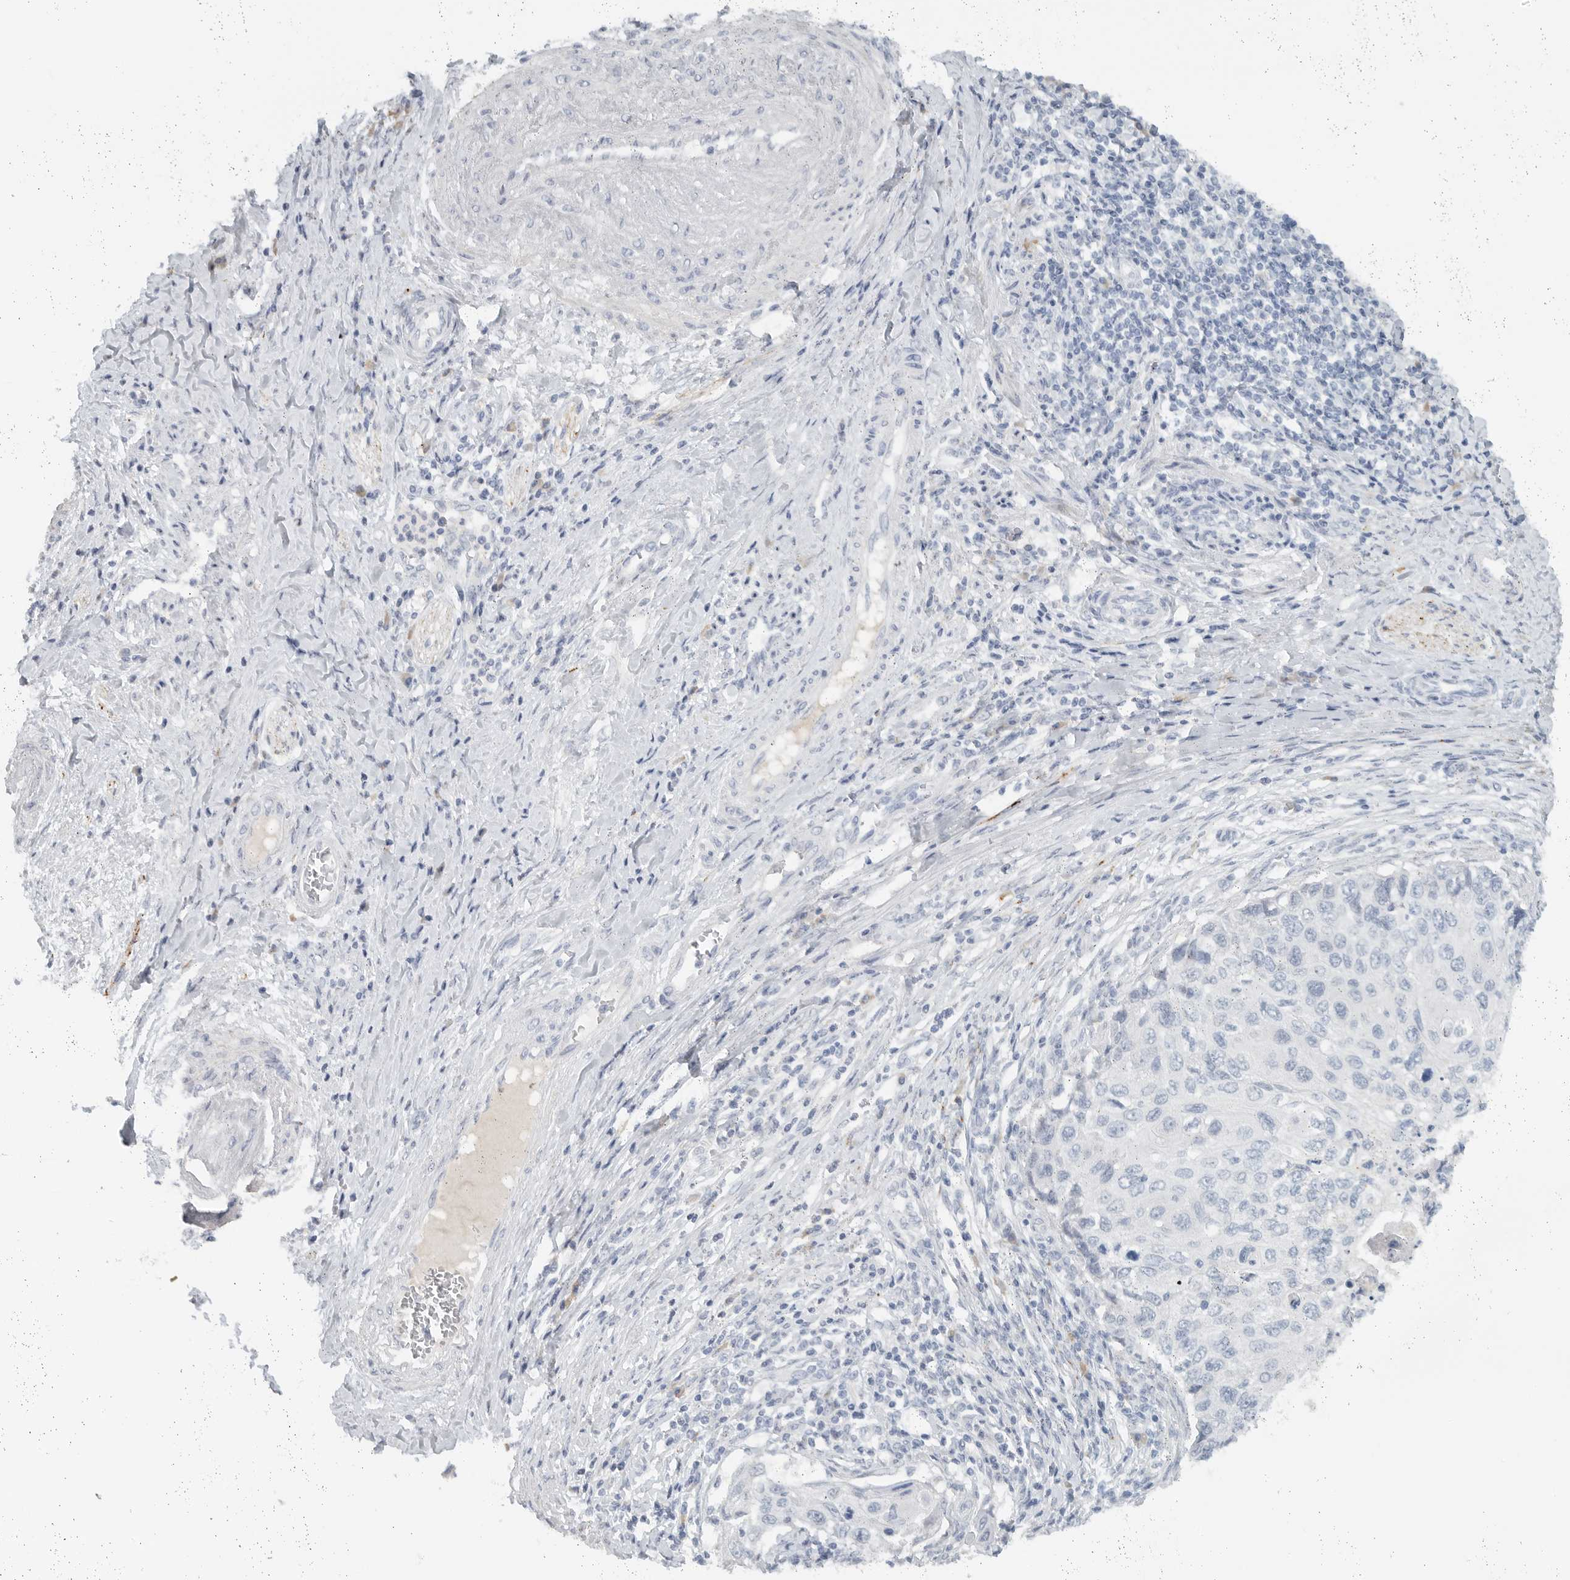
{"staining": {"intensity": "negative", "quantity": "none", "location": "none"}, "tissue": "cervical cancer", "cell_type": "Tumor cells", "image_type": "cancer", "snomed": [{"axis": "morphology", "description": "Squamous cell carcinoma, NOS"}, {"axis": "topography", "description": "Cervix"}], "caption": "Cervical cancer stained for a protein using immunohistochemistry exhibits no positivity tumor cells.", "gene": "PAM", "patient": {"sex": "female", "age": 70}}